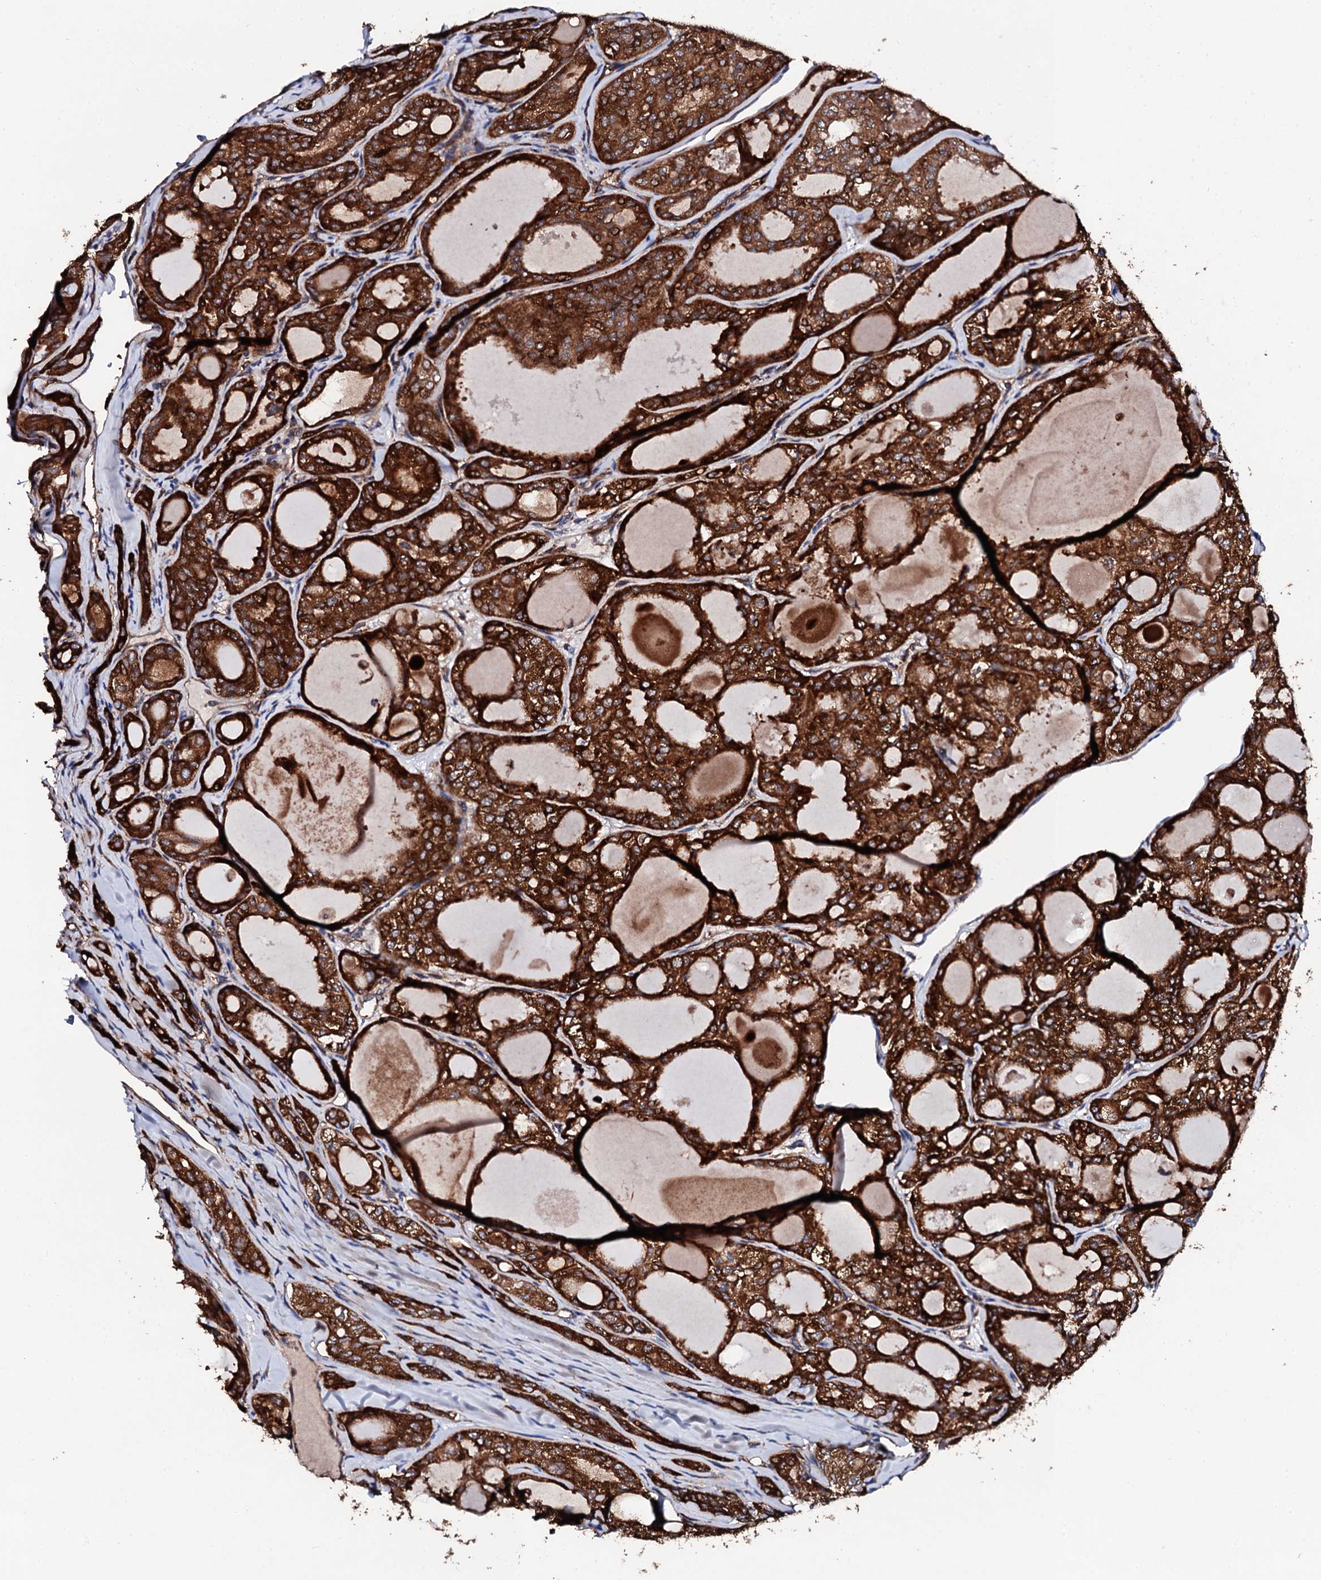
{"staining": {"intensity": "strong", "quantity": ">75%", "location": "cytoplasmic/membranous"}, "tissue": "thyroid cancer", "cell_type": "Tumor cells", "image_type": "cancer", "snomed": [{"axis": "morphology", "description": "Follicular adenoma carcinoma, NOS"}, {"axis": "topography", "description": "Thyroid gland"}], "caption": "Thyroid cancer tissue exhibits strong cytoplasmic/membranous staining in about >75% of tumor cells, visualized by immunohistochemistry.", "gene": "LIPT2", "patient": {"sex": "male", "age": 75}}